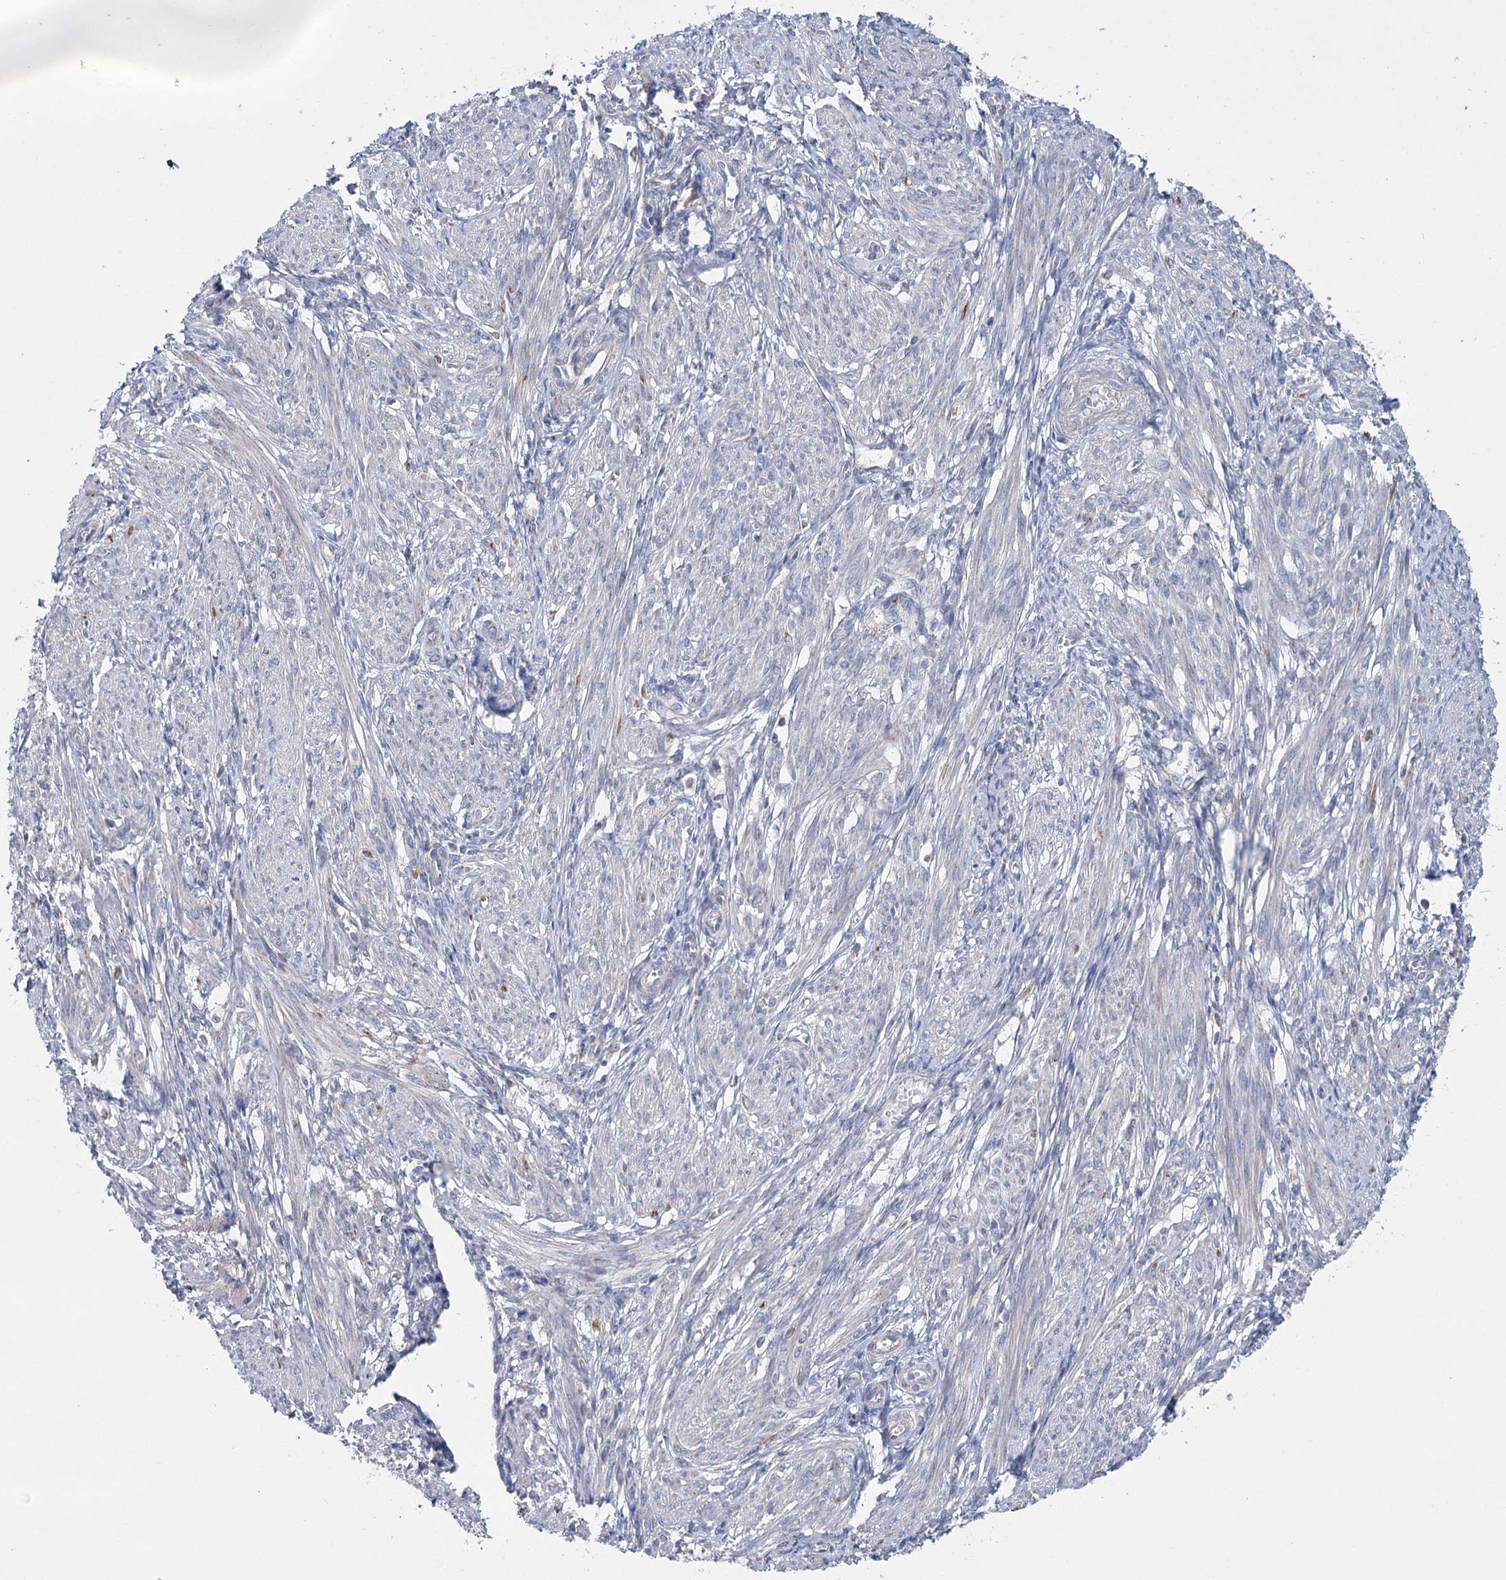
{"staining": {"intensity": "negative", "quantity": "none", "location": "none"}, "tissue": "smooth muscle", "cell_type": "Smooth muscle cells", "image_type": "normal", "snomed": [{"axis": "morphology", "description": "Normal tissue, NOS"}, {"axis": "topography", "description": "Smooth muscle"}], "caption": "This is an immunohistochemistry photomicrograph of normal smooth muscle. There is no positivity in smooth muscle cells.", "gene": "ANKRD16", "patient": {"sex": "female", "age": 39}}